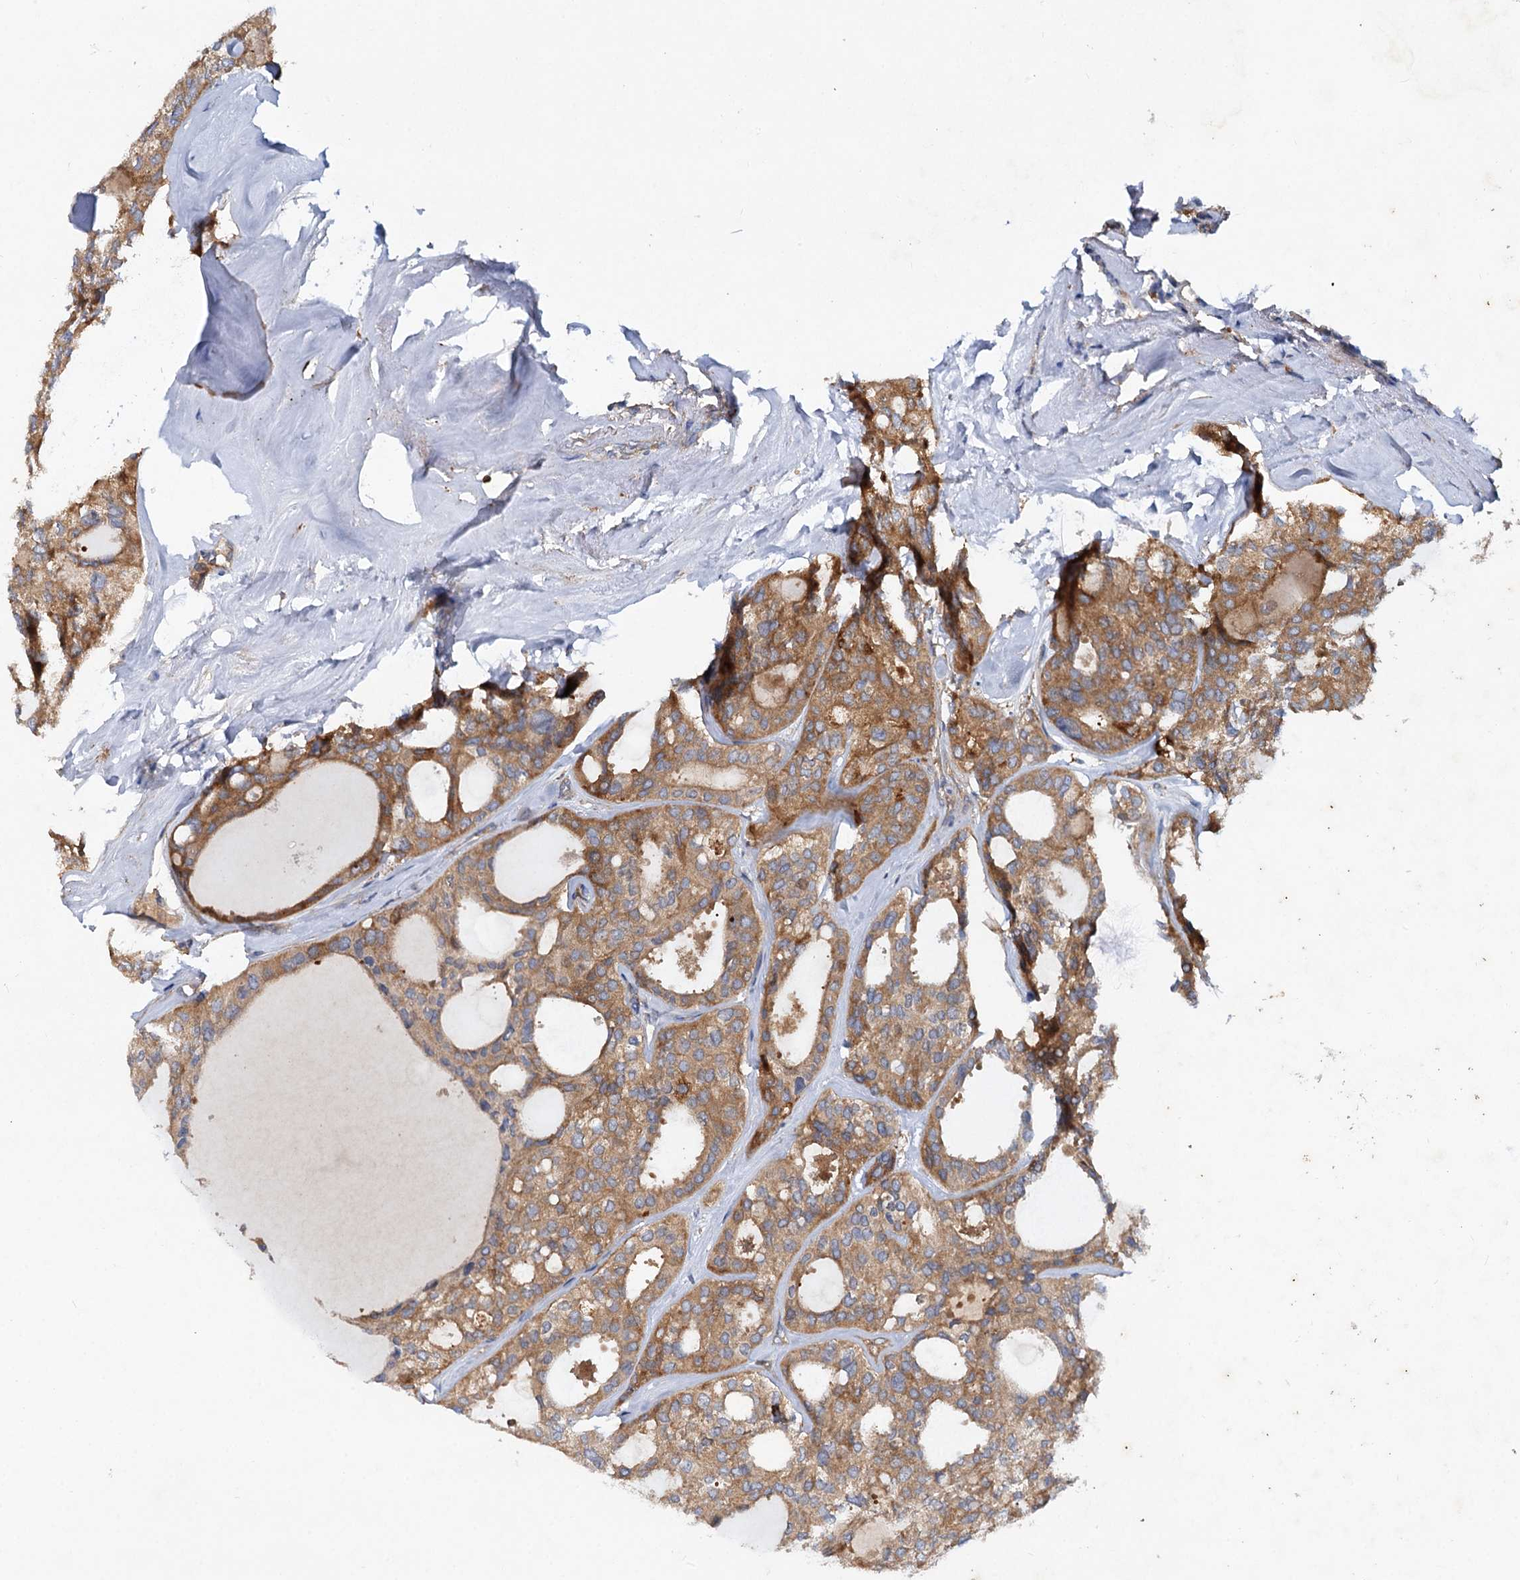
{"staining": {"intensity": "moderate", "quantity": ">75%", "location": "cytoplasmic/membranous"}, "tissue": "thyroid cancer", "cell_type": "Tumor cells", "image_type": "cancer", "snomed": [{"axis": "morphology", "description": "Follicular adenoma carcinoma, NOS"}, {"axis": "topography", "description": "Thyroid gland"}], "caption": "A micrograph of human thyroid follicular adenoma carcinoma stained for a protein displays moderate cytoplasmic/membranous brown staining in tumor cells.", "gene": "ALKBH7", "patient": {"sex": "male", "age": 75}}